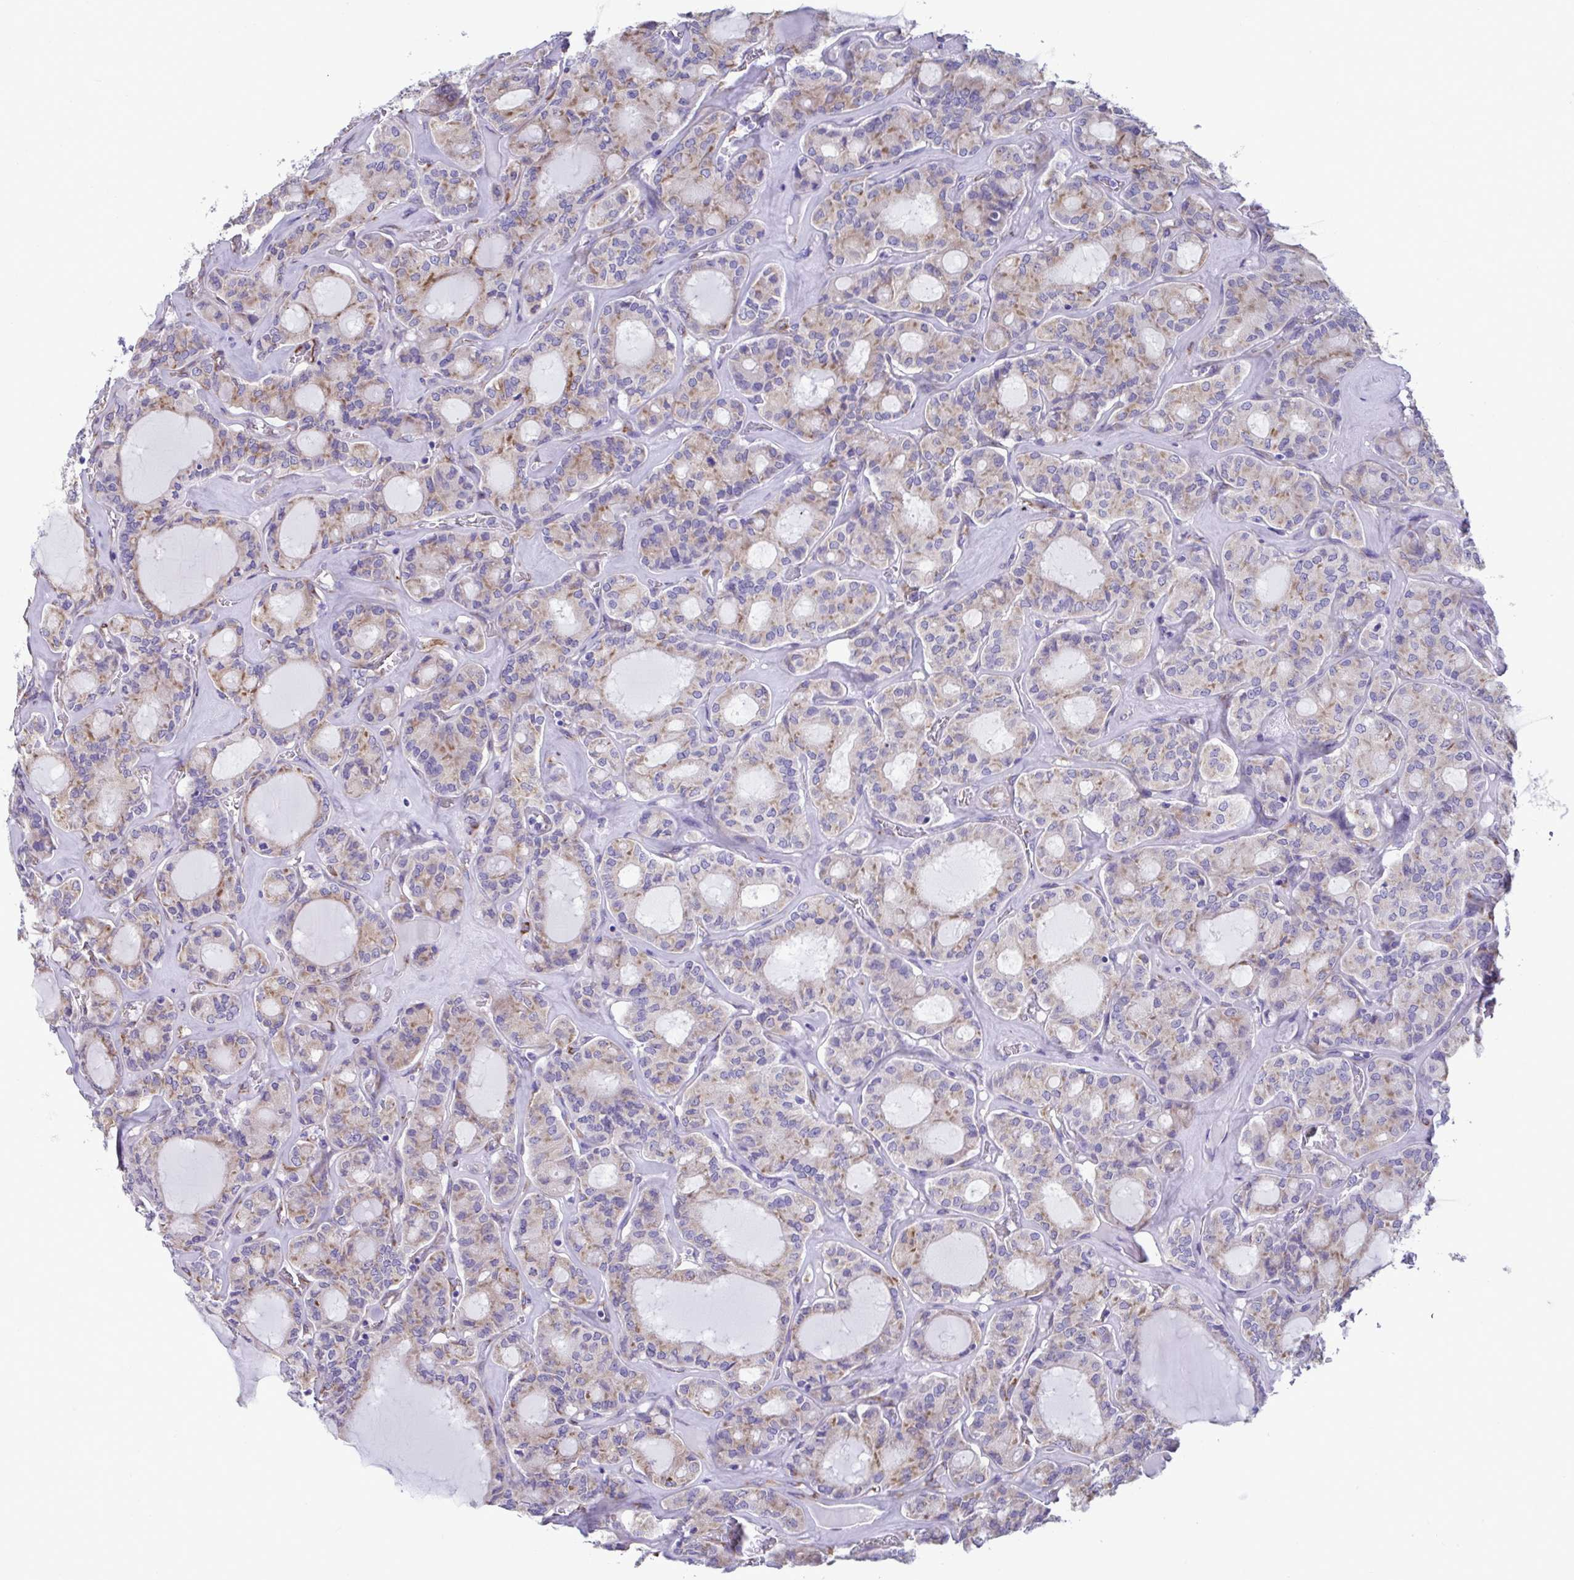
{"staining": {"intensity": "moderate", "quantity": "25%-75%", "location": "cytoplasmic/membranous"}, "tissue": "thyroid cancer", "cell_type": "Tumor cells", "image_type": "cancer", "snomed": [{"axis": "morphology", "description": "Papillary adenocarcinoma, NOS"}, {"axis": "topography", "description": "Thyroid gland"}], "caption": "High-power microscopy captured an IHC image of papillary adenocarcinoma (thyroid), revealing moderate cytoplasmic/membranous expression in approximately 25%-75% of tumor cells.", "gene": "ASPH", "patient": {"sex": "male", "age": 87}}